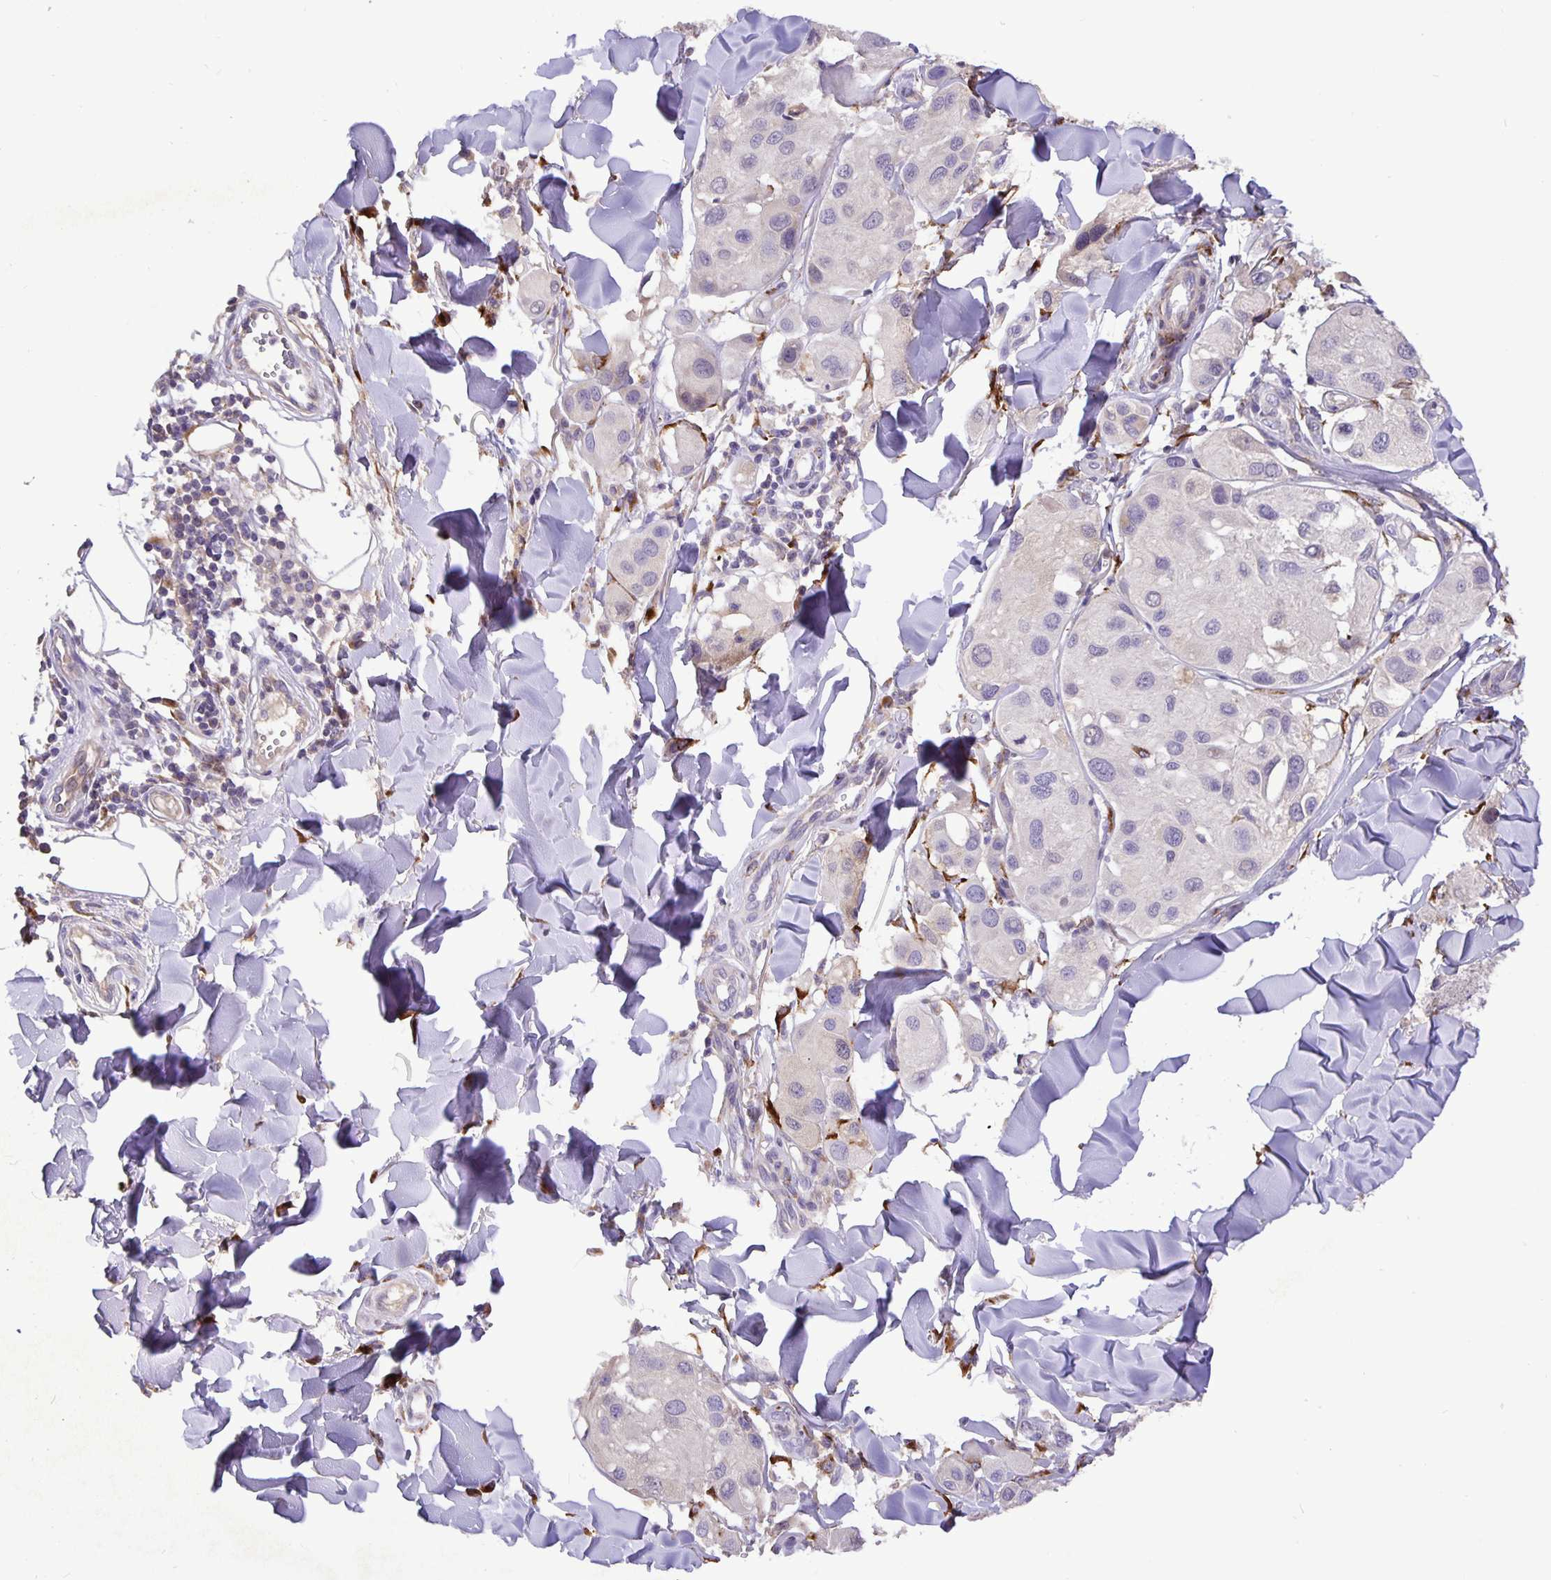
{"staining": {"intensity": "negative", "quantity": "none", "location": "none"}, "tissue": "melanoma", "cell_type": "Tumor cells", "image_type": "cancer", "snomed": [{"axis": "morphology", "description": "Malignant melanoma, Metastatic site"}, {"axis": "topography", "description": "Skin"}], "caption": "DAB immunohistochemical staining of human malignant melanoma (metastatic site) reveals no significant staining in tumor cells. Nuclei are stained in blue.", "gene": "EML6", "patient": {"sex": "male", "age": 41}}